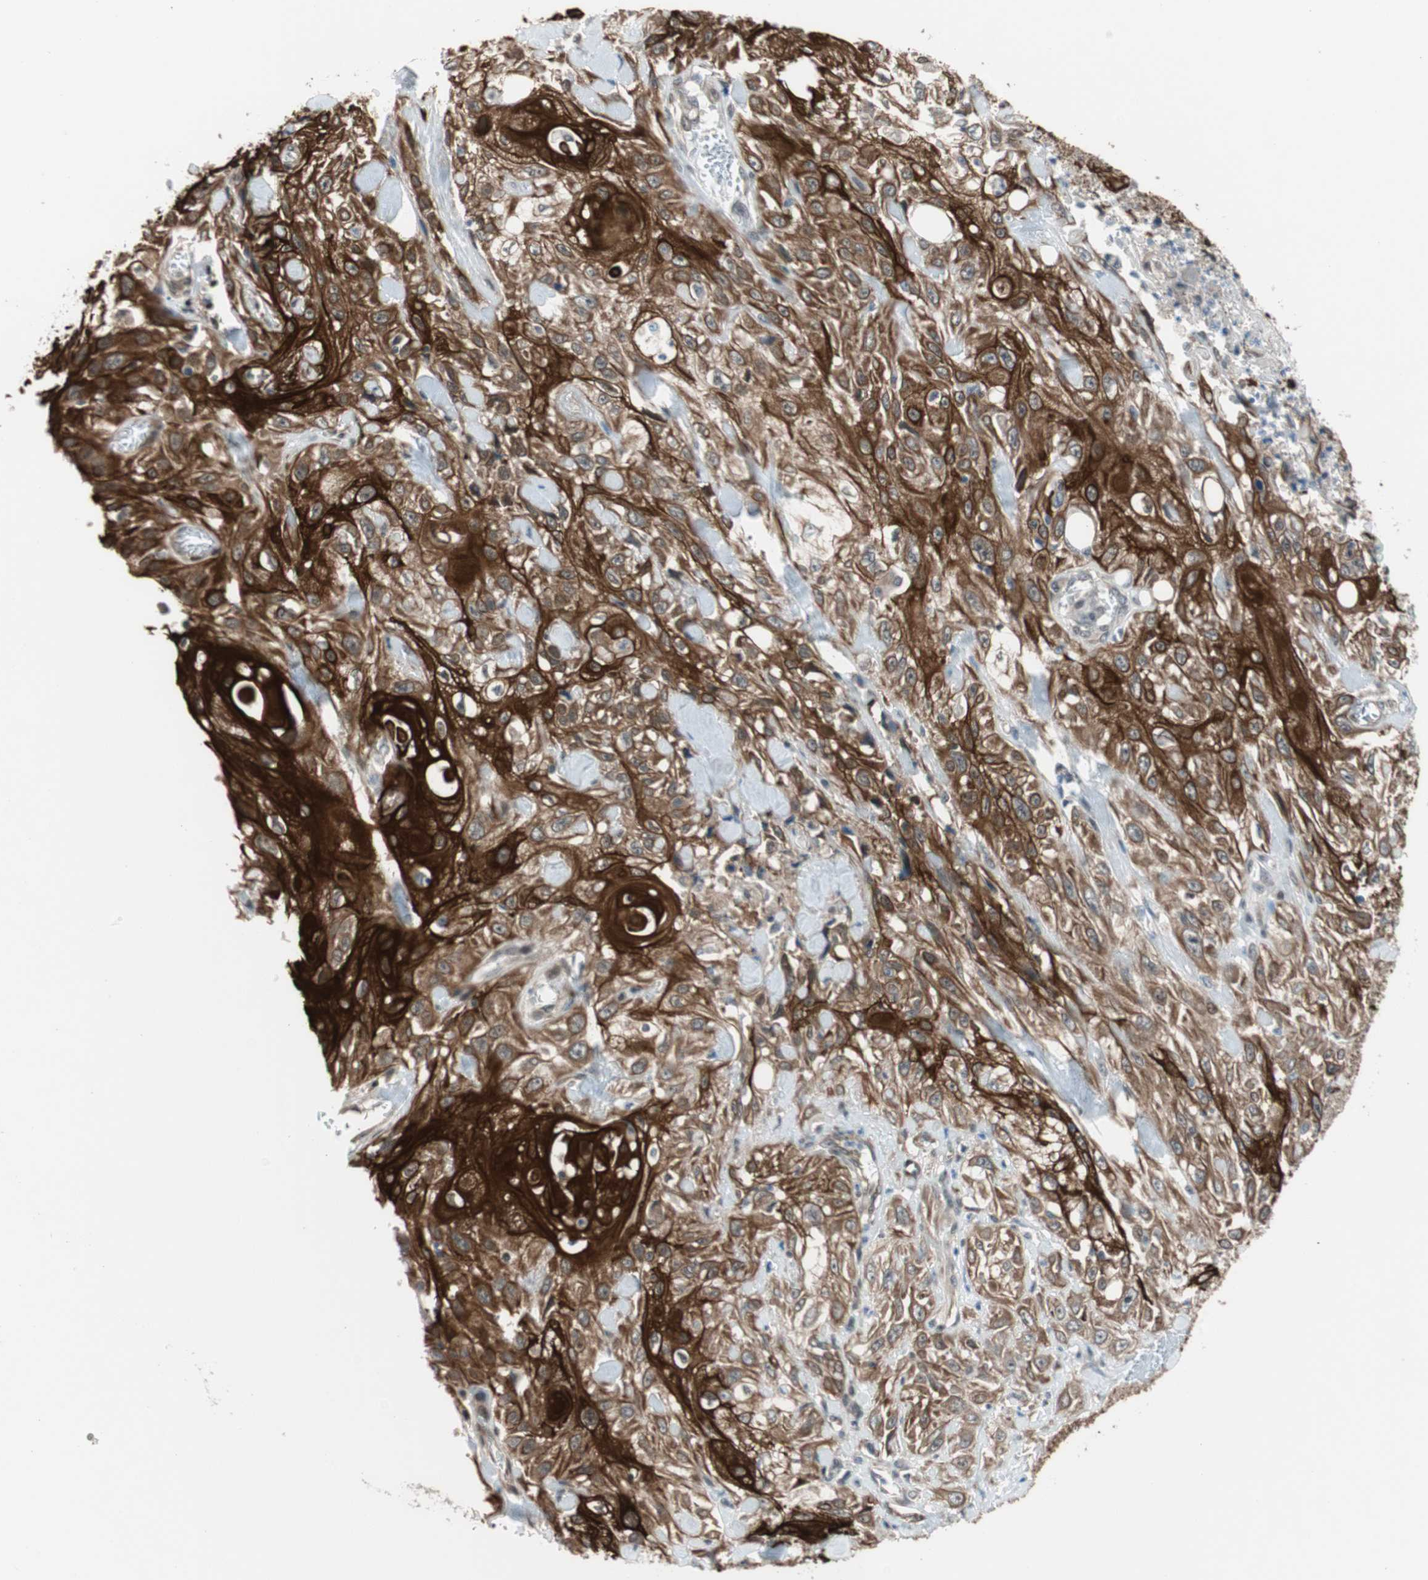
{"staining": {"intensity": "strong", "quantity": ">75%", "location": "cytoplasmic/membranous"}, "tissue": "skin cancer", "cell_type": "Tumor cells", "image_type": "cancer", "snomed": [{"axis": "morphology", "description": "Squamous cell carcinoma, NOS"}, {"axis": "morphology", "description": "Squamous cell carcinoma, metastatic, NOS"}, {"axis": "topography", "description": "Skin"}, {"axis": "topography", "description": "Lymph node"}], "caption": "This histopathology image displays immunohistochemistry staining of human skin metastatic squamous cell carcinoma, with high strong cytoplasmic/membranous staining in about >75% of tumor cells.", "gene": "ZNF512B", "patient": {"sex": "male", "age": 75}}